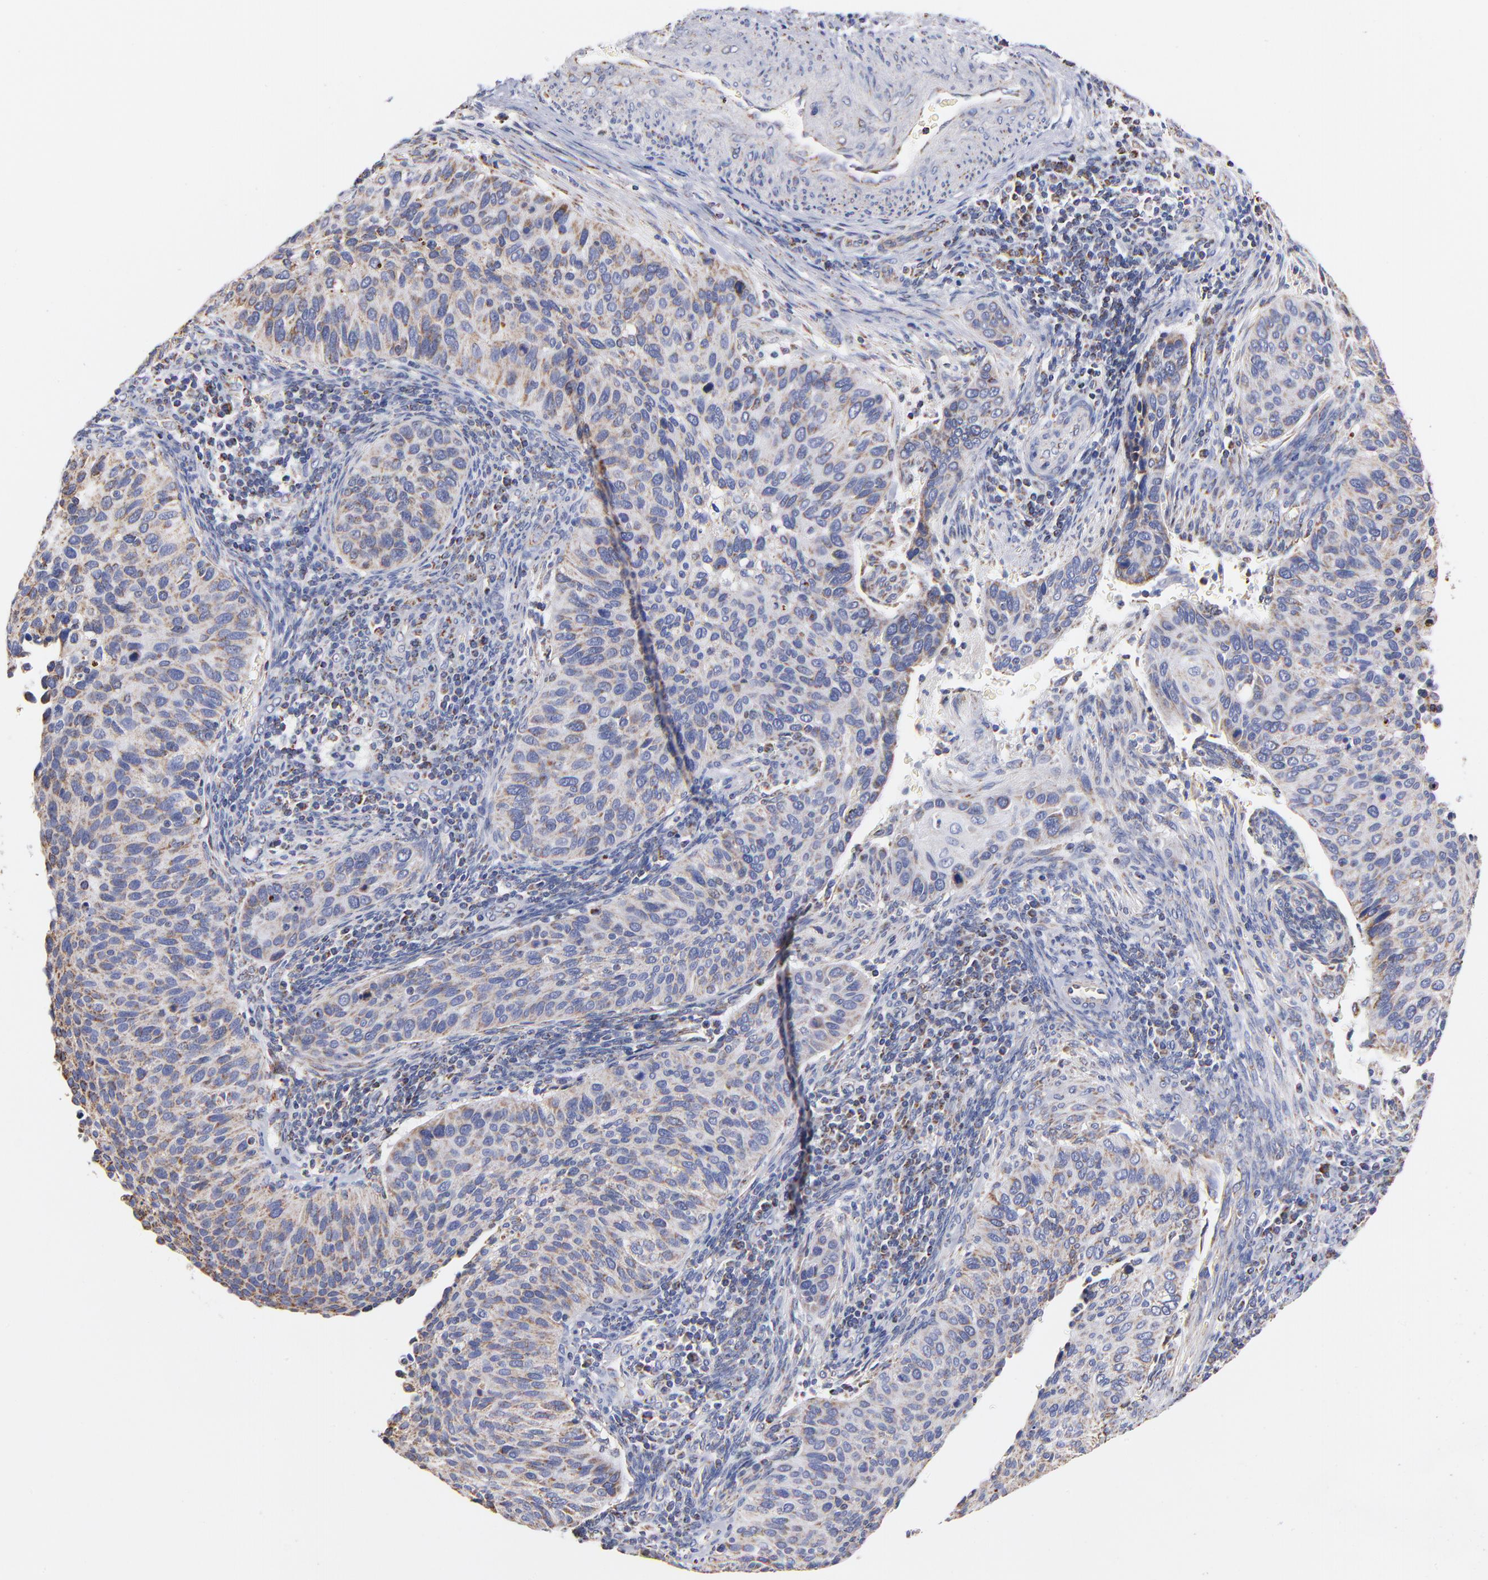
{"staining": {"intensity": "moderate", "quantity": ">75%", "location": "cytoplasmic/membranous"}, "tissue": "cervical cancer", "cell_type": "Tumor cells", "image_type": "cancer", "snomed": [{"axis": "morphology", "description": "Adenocarcinoma, NOS"}, {"axis": "topography", "description": "Cervix"}], "caption": "Human cervical adenocarcinoma stained with a protein marker exhibits moderate staining in tumor cells.", "gene": "PHB1", "patient": {"sex": "female", "age": 29}}